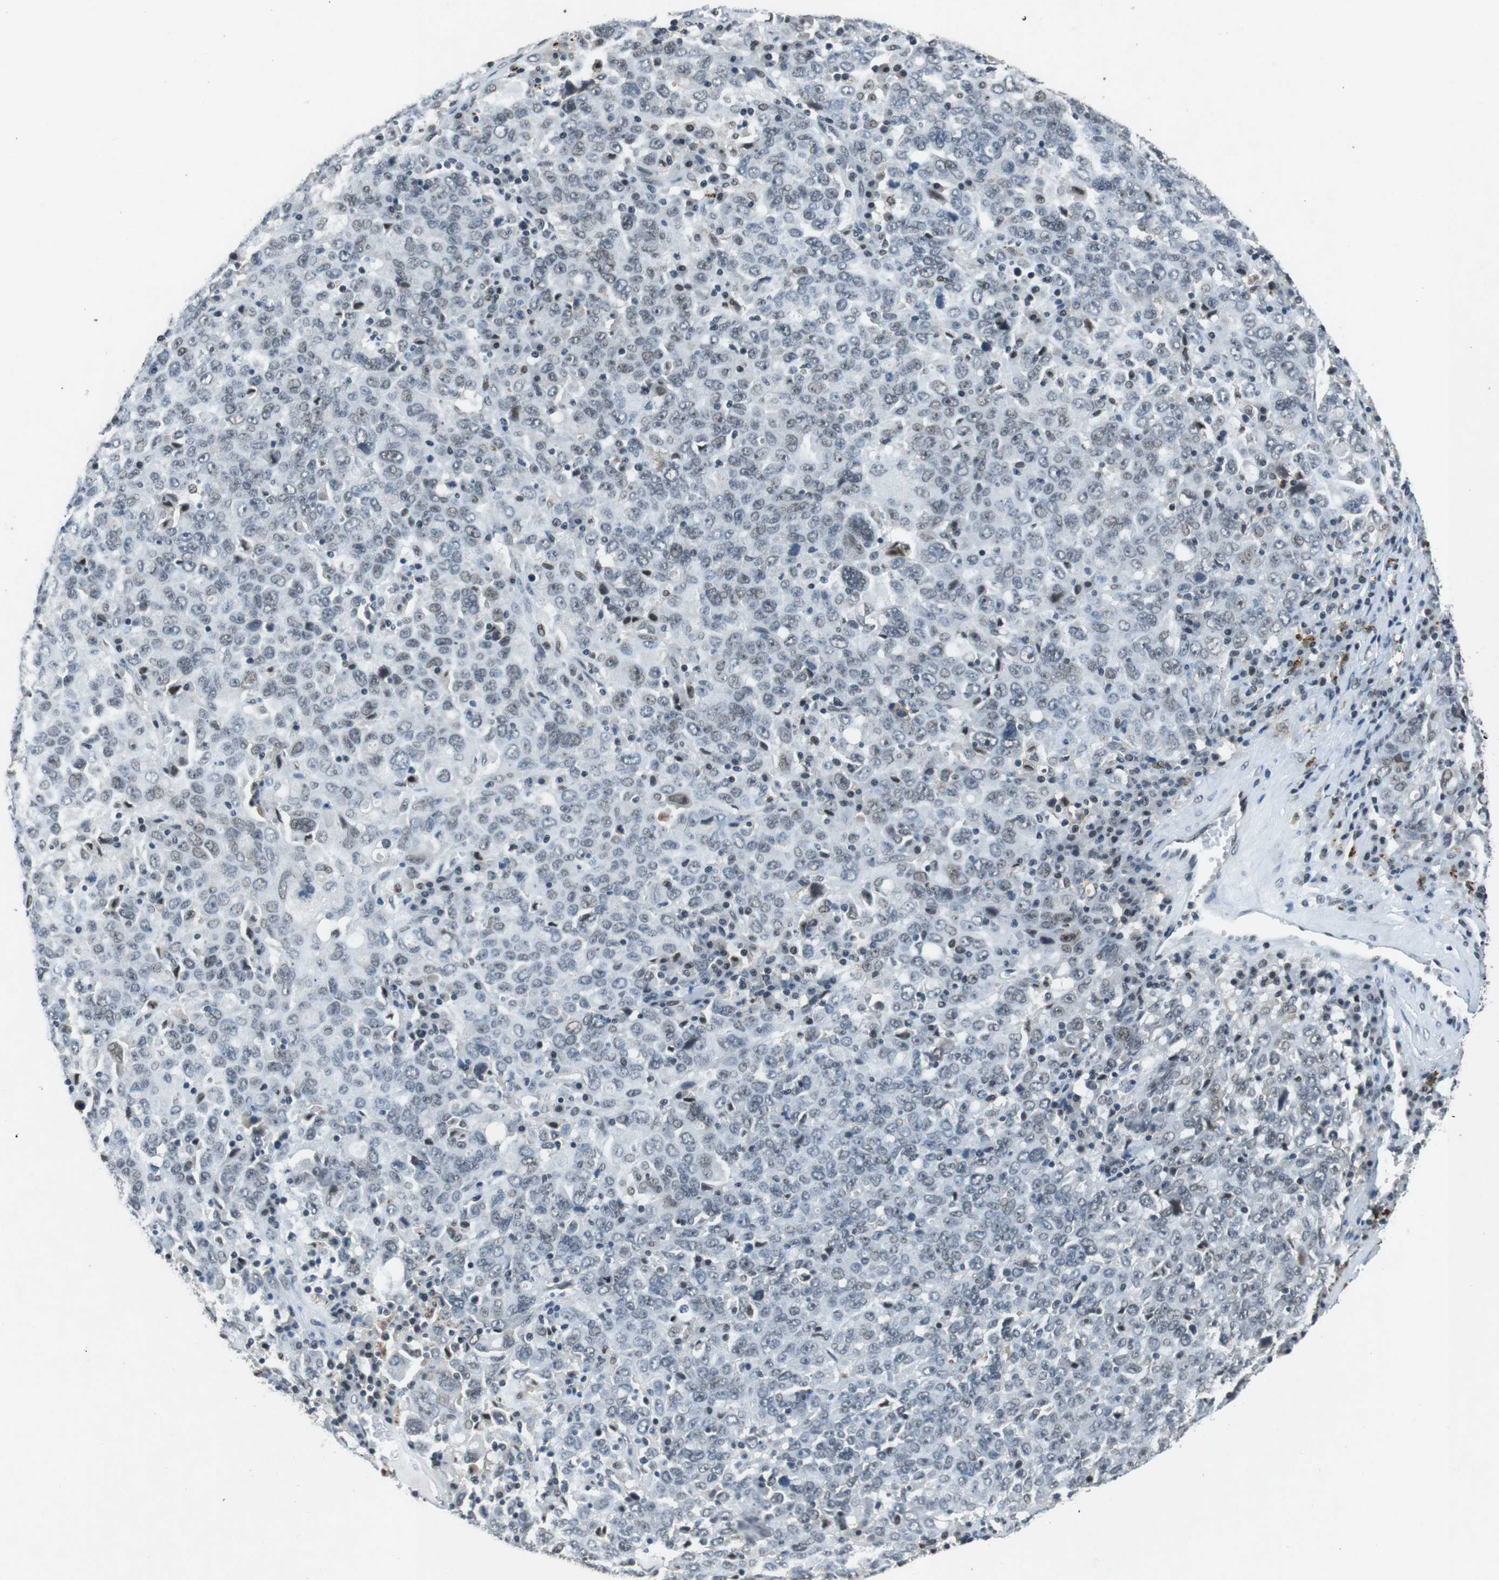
{"staining": {"intensity": "weak", "quantity": "<25%", "location": "nuclear"}, "tissue": "ovarian cancer", "cell_type": "Tumor cells", "image_type": "cancer", "snomed": [{"axis": "morphology", "description": "Carcinoma, endometroid"}, {"axis": "topography", "description": "Ovary"}], "caption": "Immunohistochemistry (IHC) image of neoplastic tissue: endometroid carcinoma (ovarian) stained with DAB (3,3'-diaminobenzidine) reveals no significant protein expression in tumor cells. (DAB (3,3'-diaminobenzidine) immunohistochemistry (IHC), high magnification).", "gene": "USP7", "patient": {"sex": "female", "age": 62}}